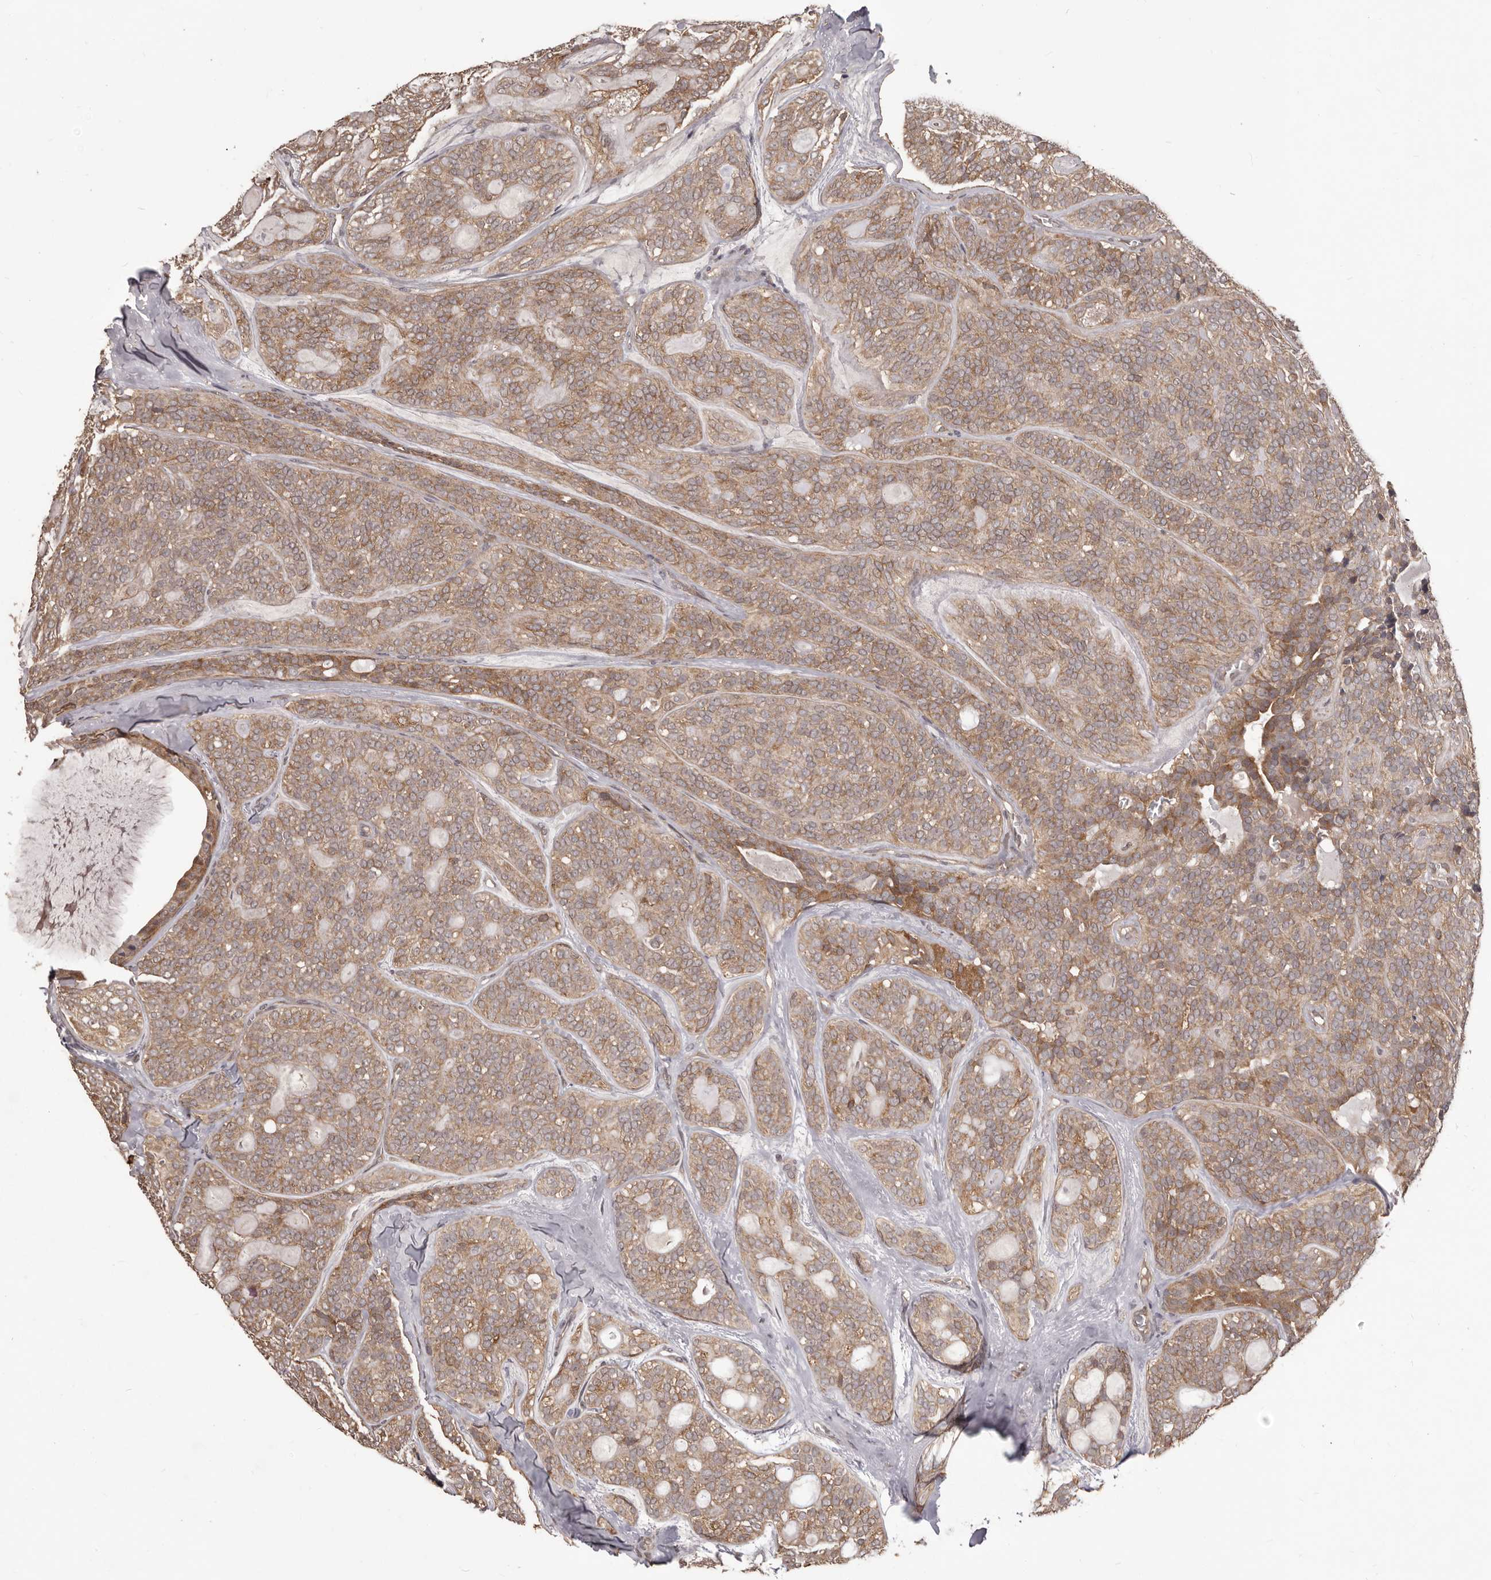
{"staining": {"intensity": "weak", "quantity": ">75%", "location": "cytoplasmic/membranous"}, "tissue": "head and neck cancer", "cell_type": "Tumor cells", "image_type": "cancer", "snomed": [{"axis": "morphology", "description": "Adenocarcinoma, NOS"}, {"axis": "topography", "description": "Head-Neck"}], "caption": "An IHC image of neoplastic tissue is shown. Protein staining in brown labels weak cytoplasmic/membranous positivity in head and neck cancer (adenocarcinoma) within tumor cells.", "gene": "MTO1", "patient": {"sex": "male", "age": 66}}